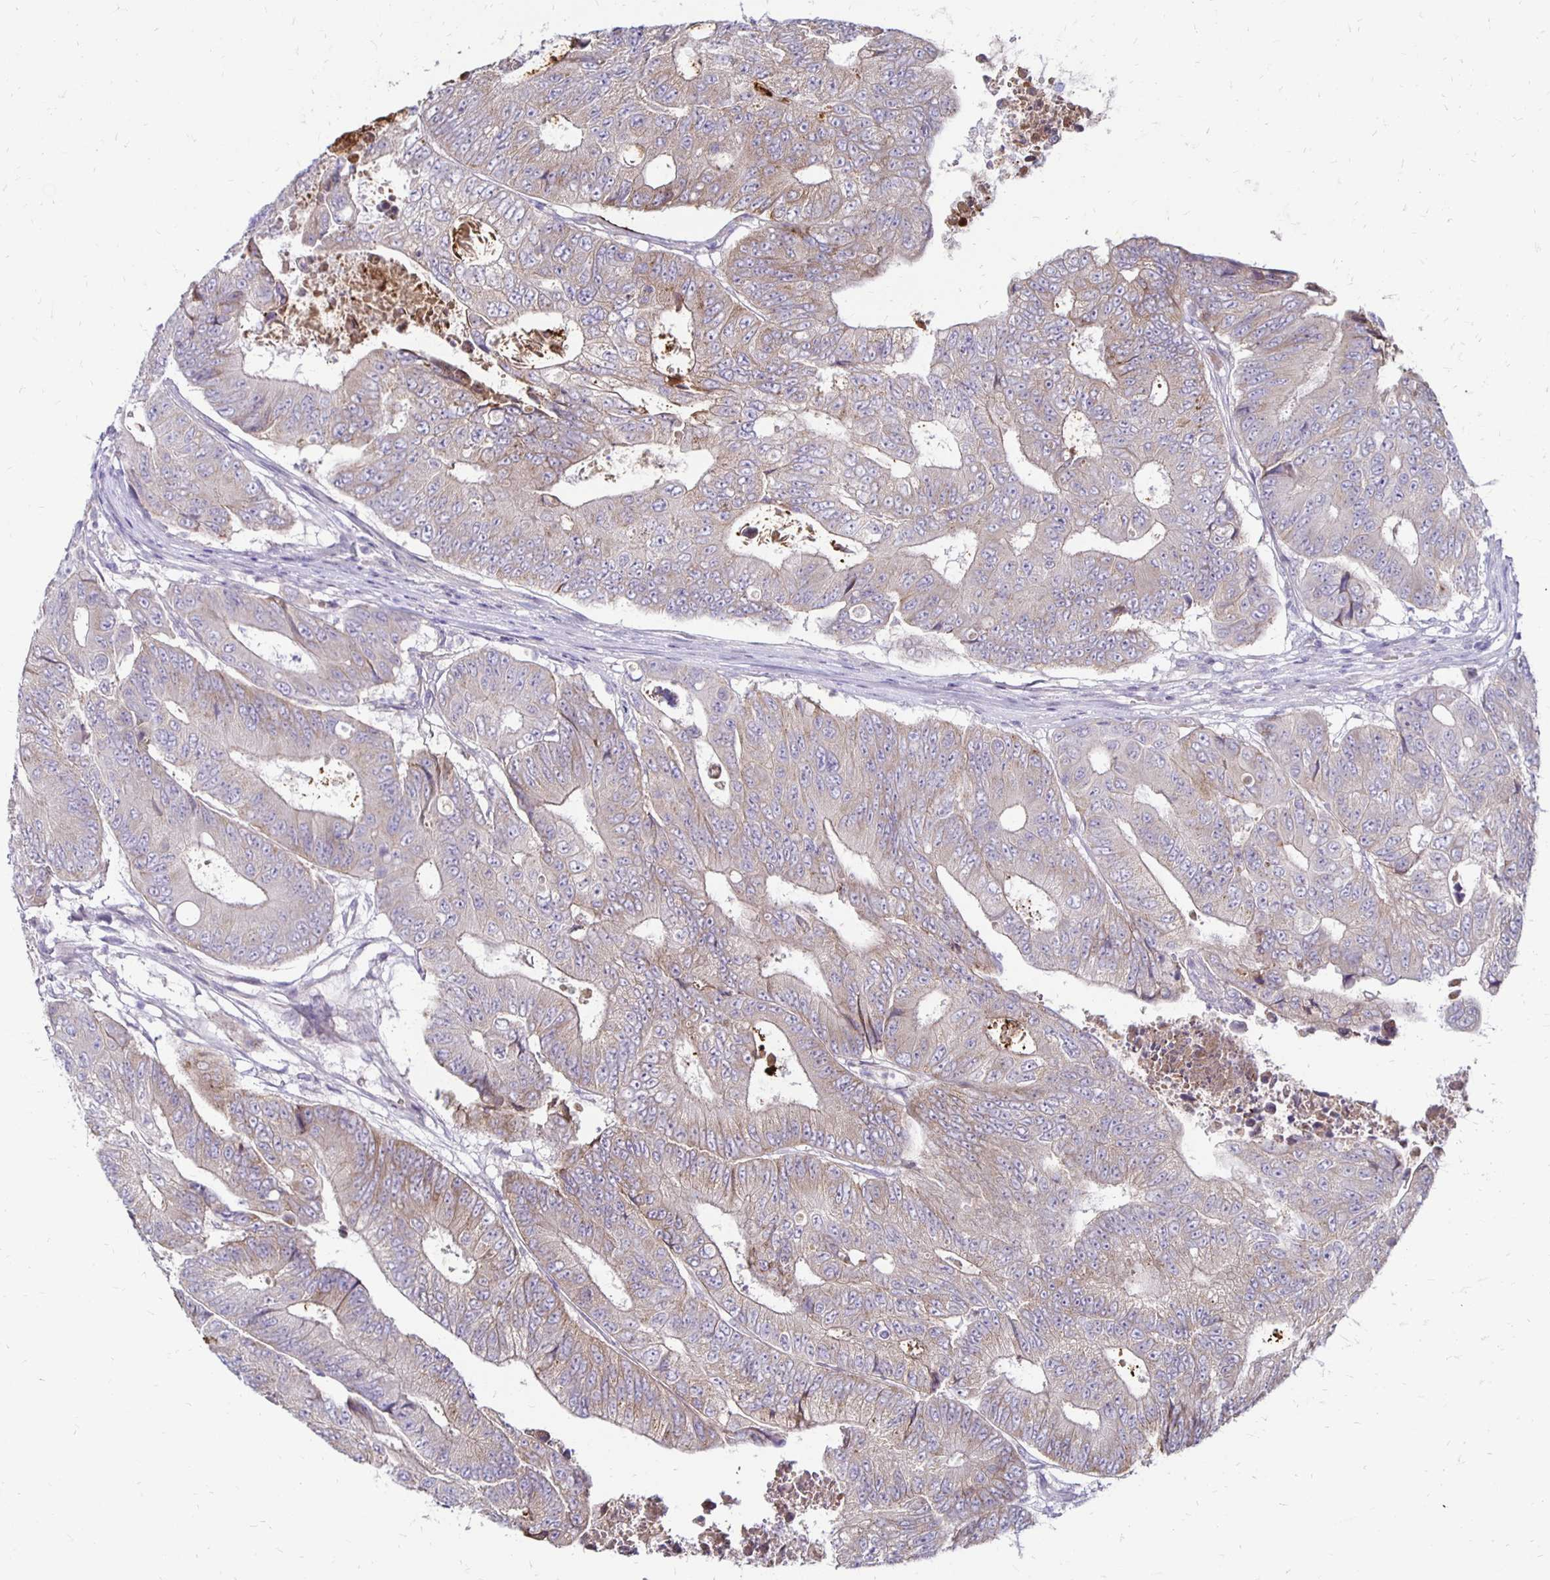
{"staining": {"intensity": "weak", "quantity": "<25%", "location": "cytoplasmic/membranous"}, "tissue": "colorectal cancer", "cell_type": "Tumor cells", "image_type": "cancer", "snomed": [{"axis": "morphology", "description": "Adenocarcinoma, NOS"}, {"axis": "topography", "description": "Colon"}], "caption": "Immunohistochemistry of human colorectal cancer (adenocarcinoma) shows no staining in tumor cells.", "gene": "KATNBL1", "patient": {"sex": "female", "age": 48}}